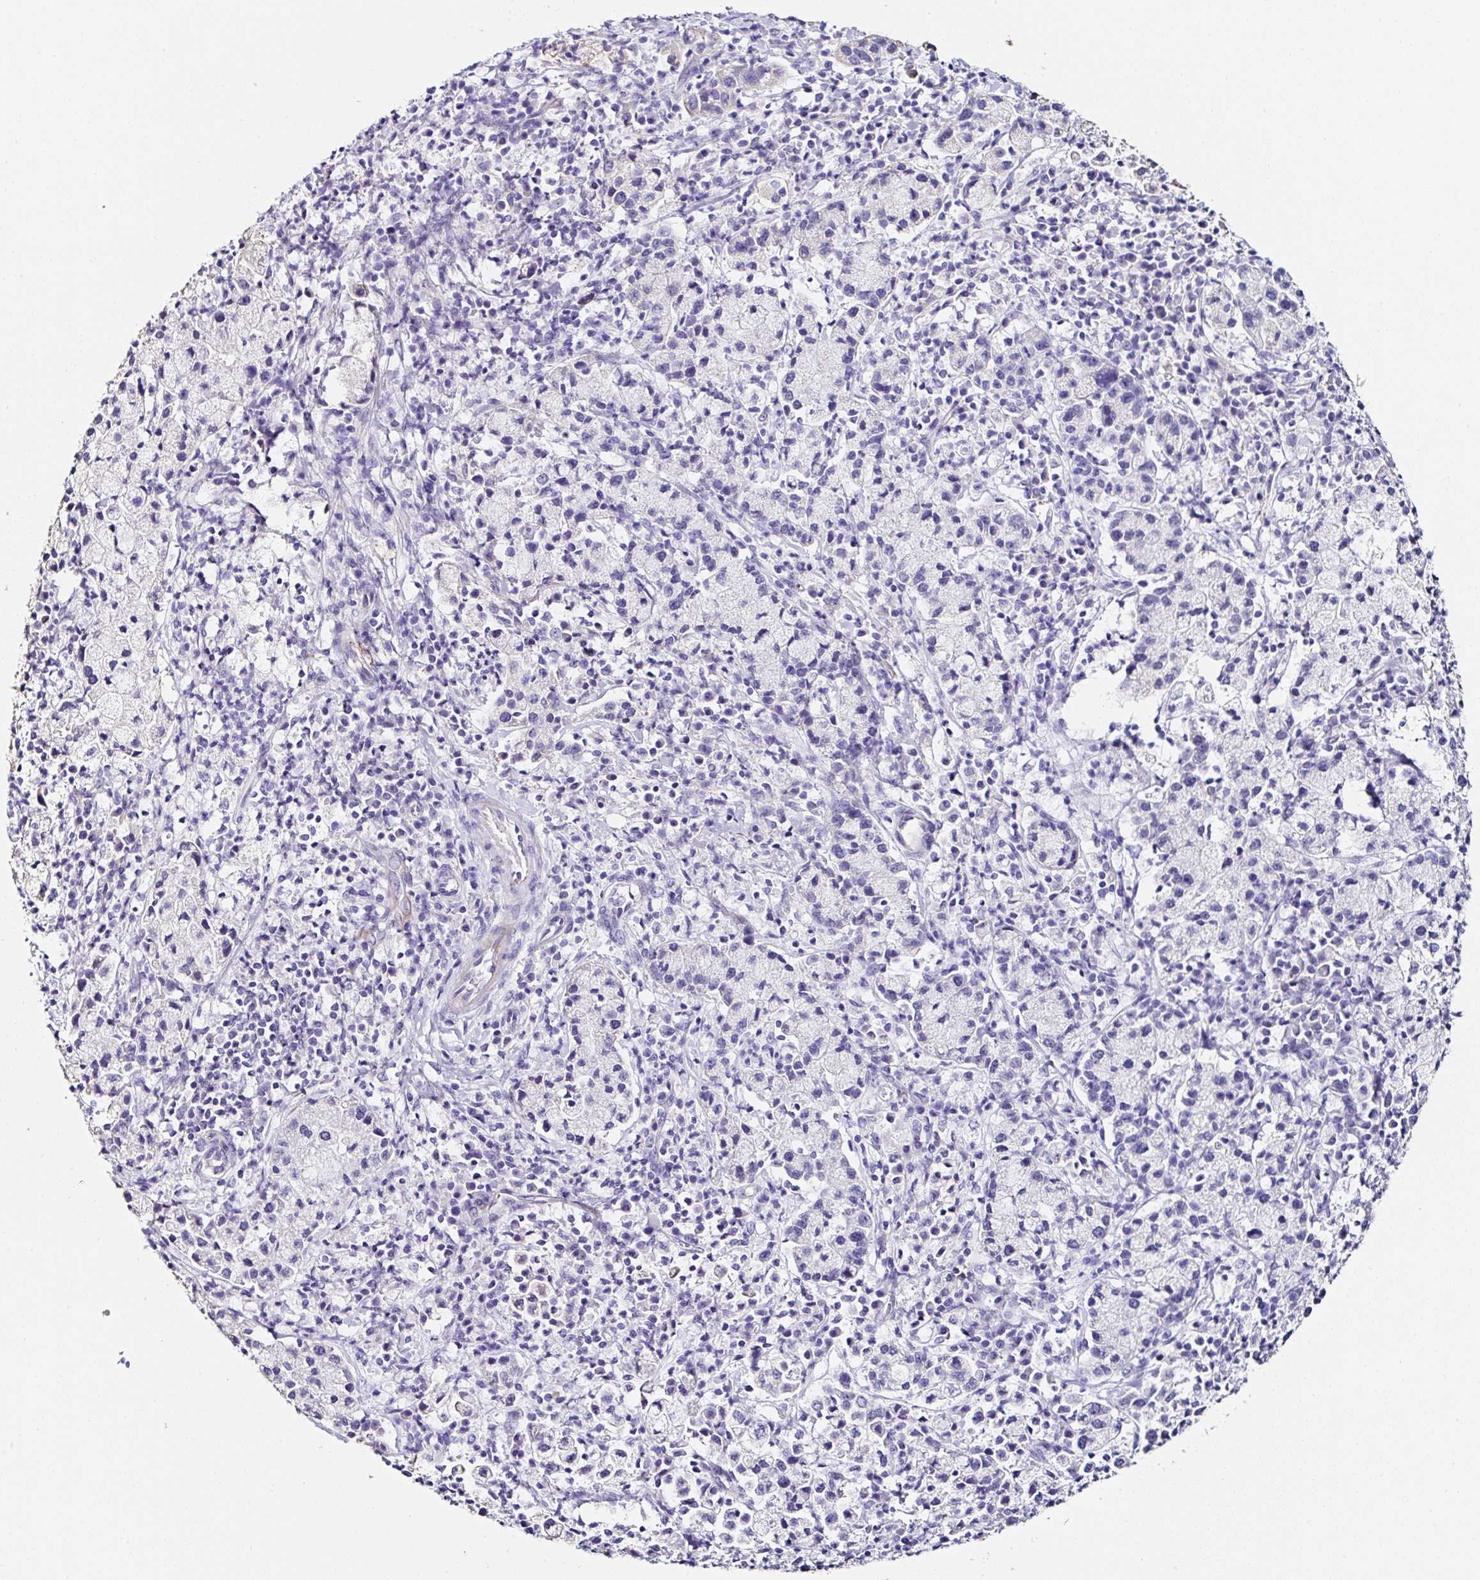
{"staining": {"intensity": "negative", "quantity": "none", "location": "none"}, "tissue": "cervical cancer", "cell_type": "Tumor cells", "image_type": "cancer", "snomed": [{"axis": "morphology", "description": "Normal tissue, NOS"}, {"axis": "morphology", "description": "Adenocarcinoma, NOS"}, {"axis": "topography", "description": "Cervix"}], "caption": "Image shows no significant protein staining in tumor cells of cervical cancer (adenocarcinoma). (DAB (3,3'-diaminobenzidine) immunohistochemistry (IHC) visualized using brightfield microscopy, high magnification).", "gene": "TMPRSS11E", "patient": {"sex": "female", "age": 44}}